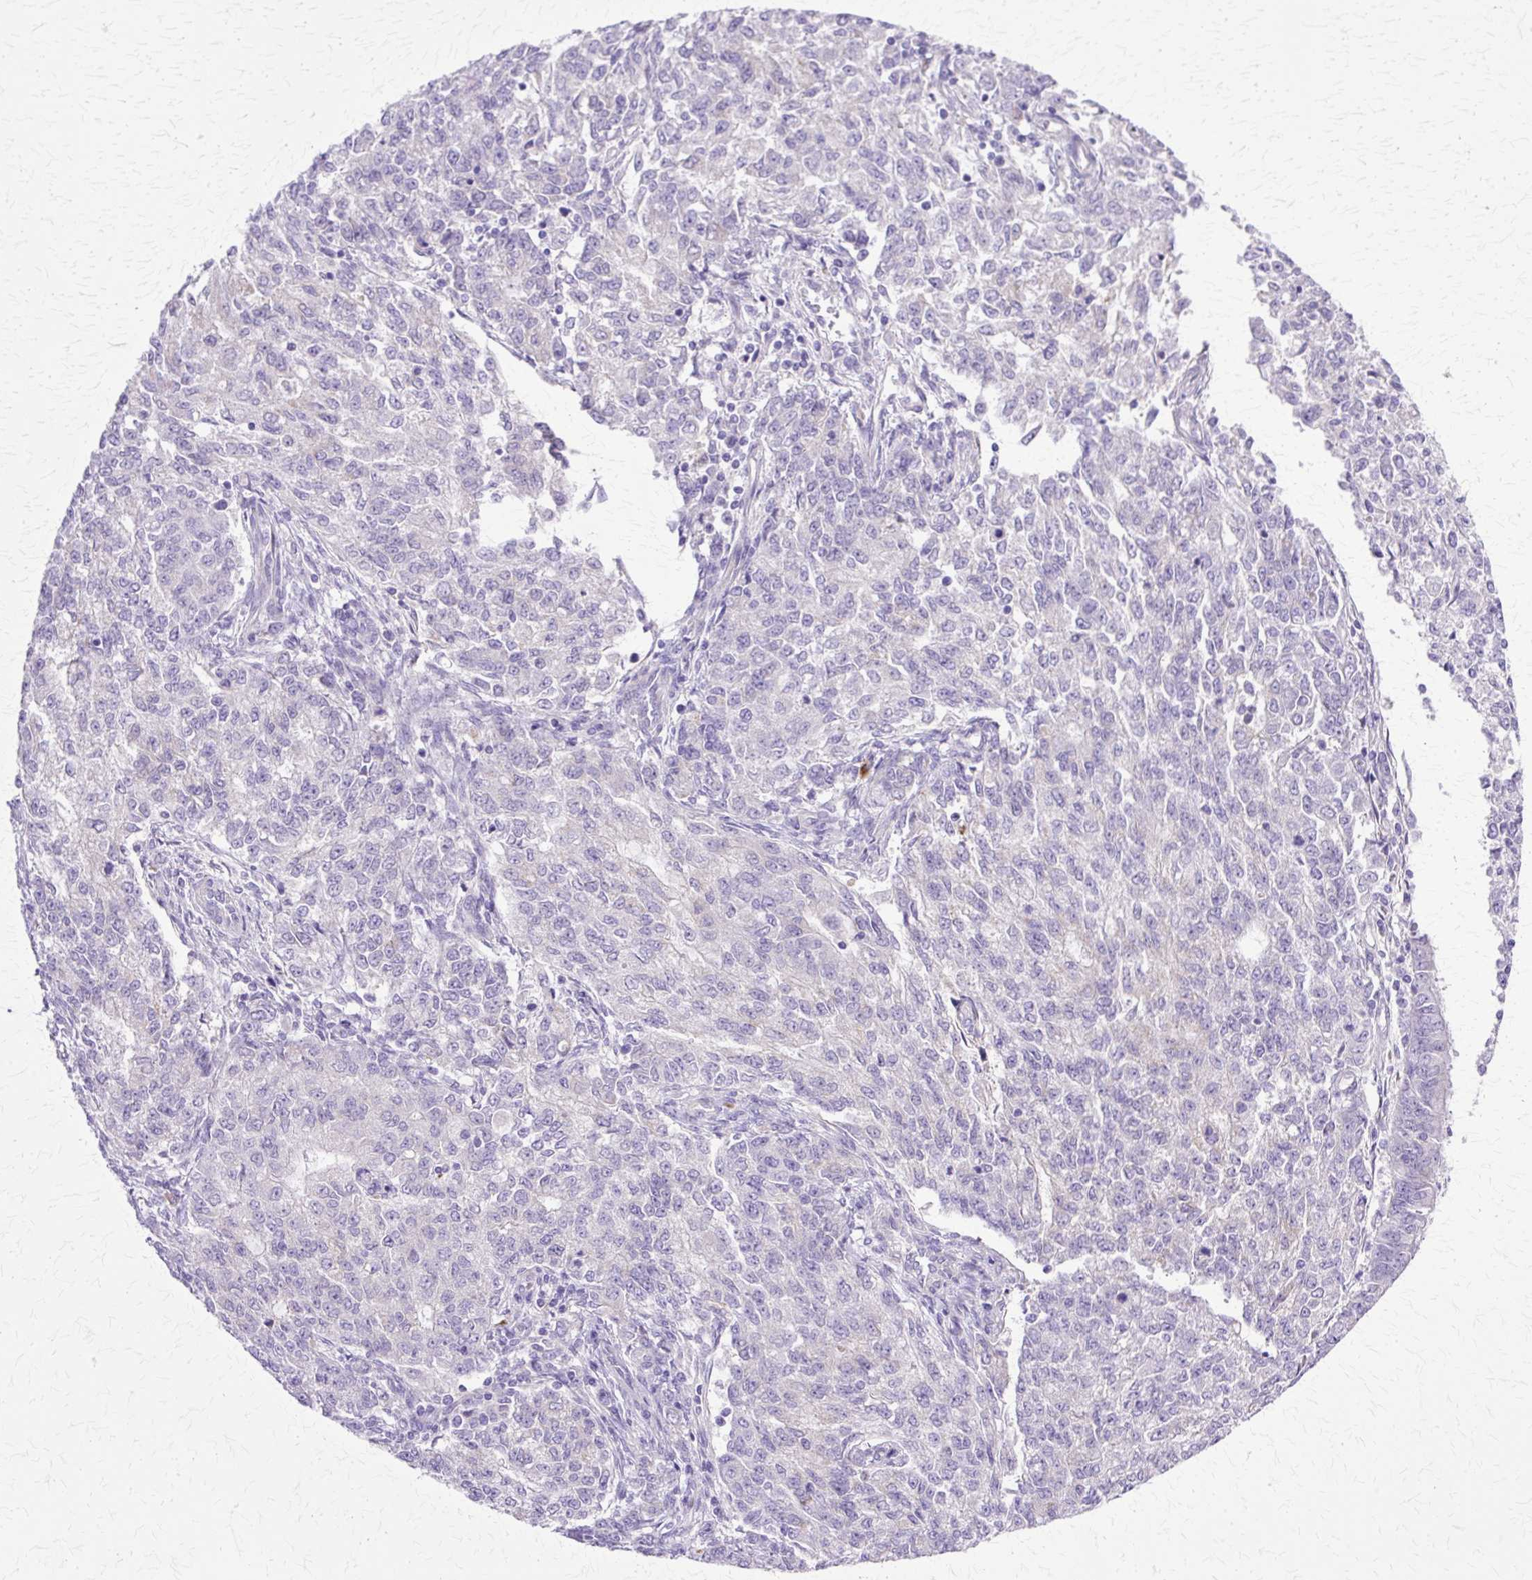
{"staining": {"intensity": "negative", "quantity": "none", "location": "none"}, "tissue": "endometrial cancer", "cell_type": "Tumor cells", "image_type": "cancer", "snomed": [{"axis": "morphology", "description": "Adenocarcinoma, NOS"}, {"axis": "topography", "description": "Endometrium"}], "caption": "High power microscopy image of an IHC photomicrograph of adenocarcinoma (endometrial), revealing no significant staining in tumor cells.", "gene": "TBC1D3G", "patient": {"sex": "female", "age": 50}}